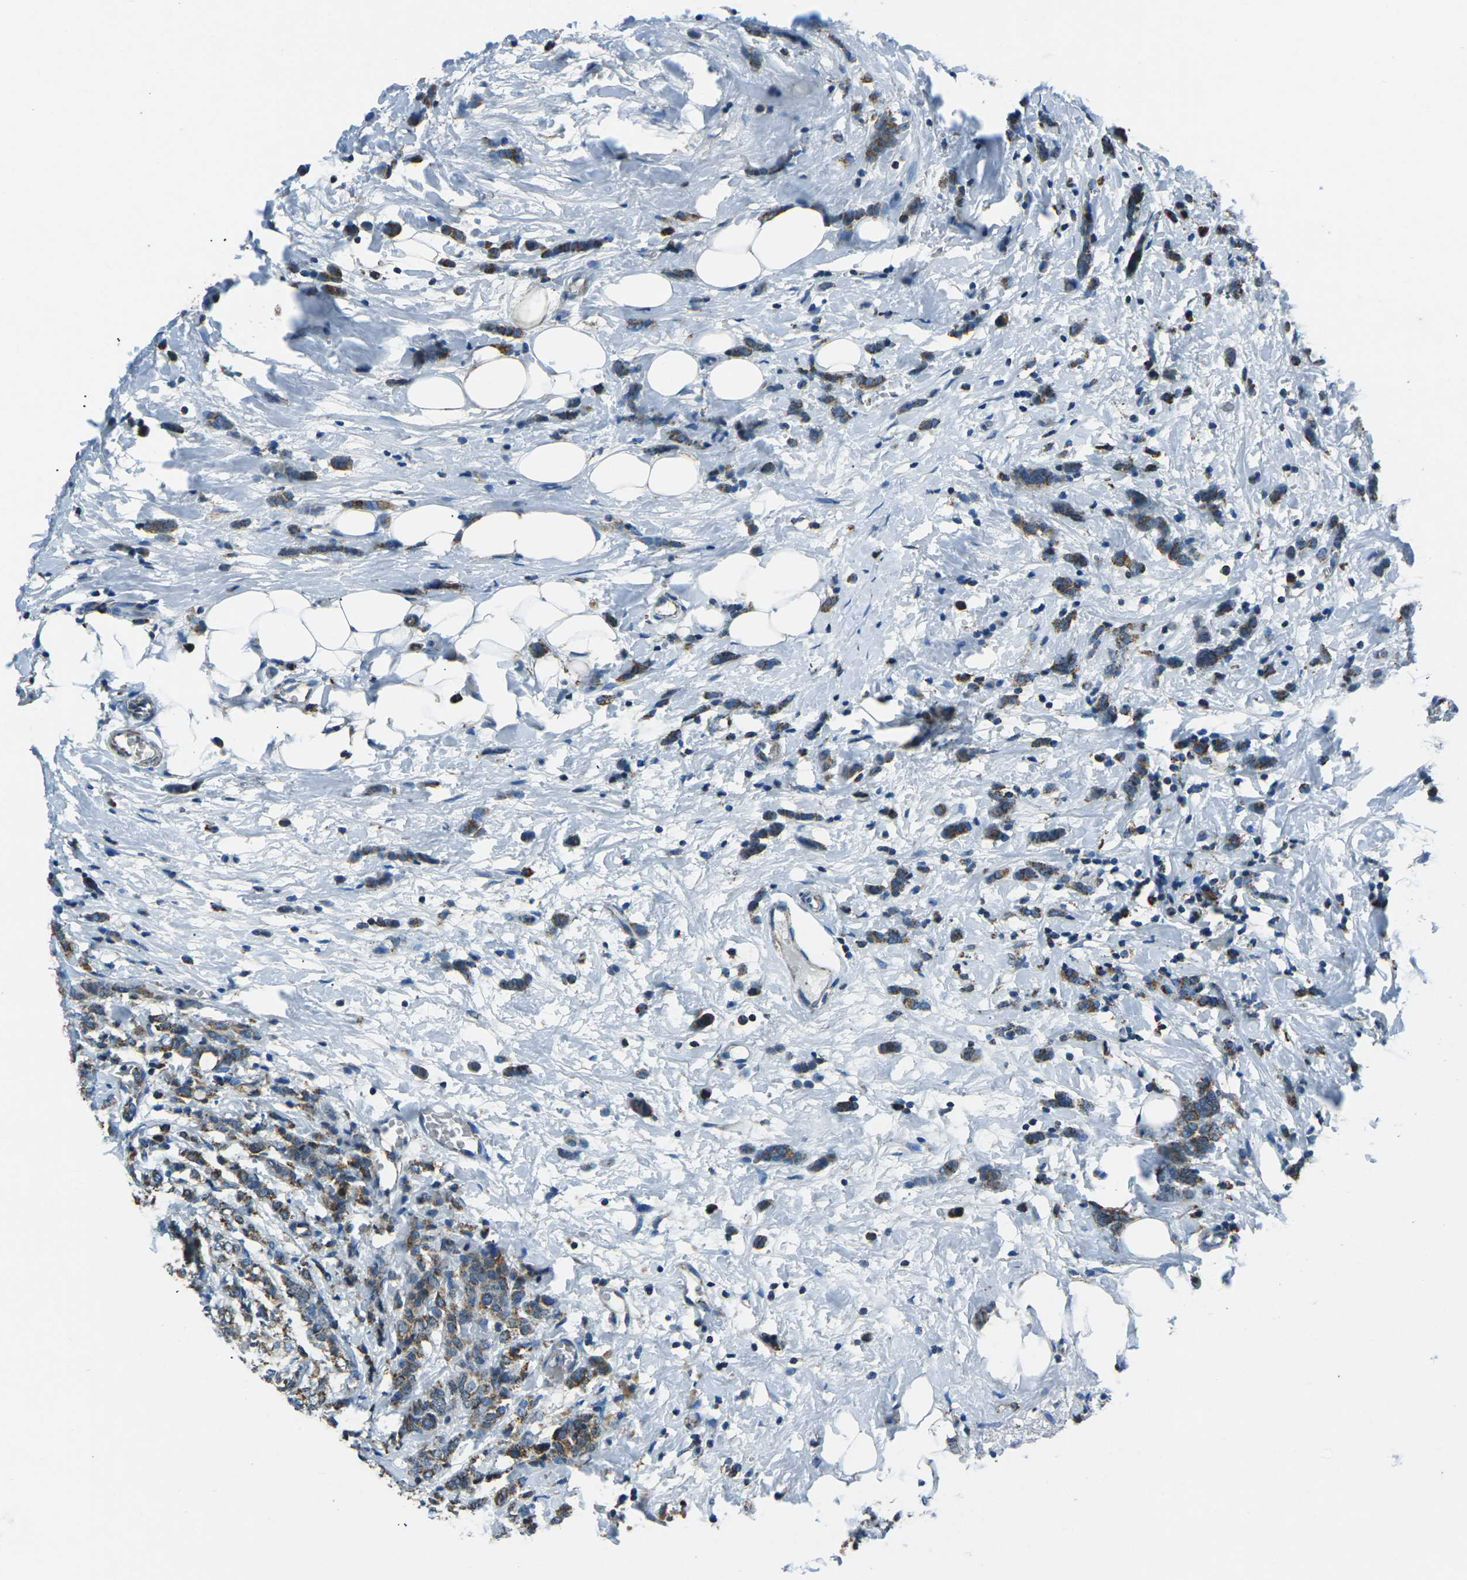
{"staining": {"intensity": "moderate", "quantity": ">75%", "location": "cytoplasmic/membranous"}, "tissue": "breast cancer", "cell_type": "Tumor cells", "image_type": "cancer", "snomed": [{"axis": "morphology", "description": "Lobular carcinoma"}, {"axis": "topography", "description": "Breast"}], "caption": "DAB immunohistochemical staining of human breast cancer displays moderate cytoplasmic/membranous protein expression in about >75% of tumor cells.", "gene": "IRF3", "patient": {"sex": "female", "age": 60}}